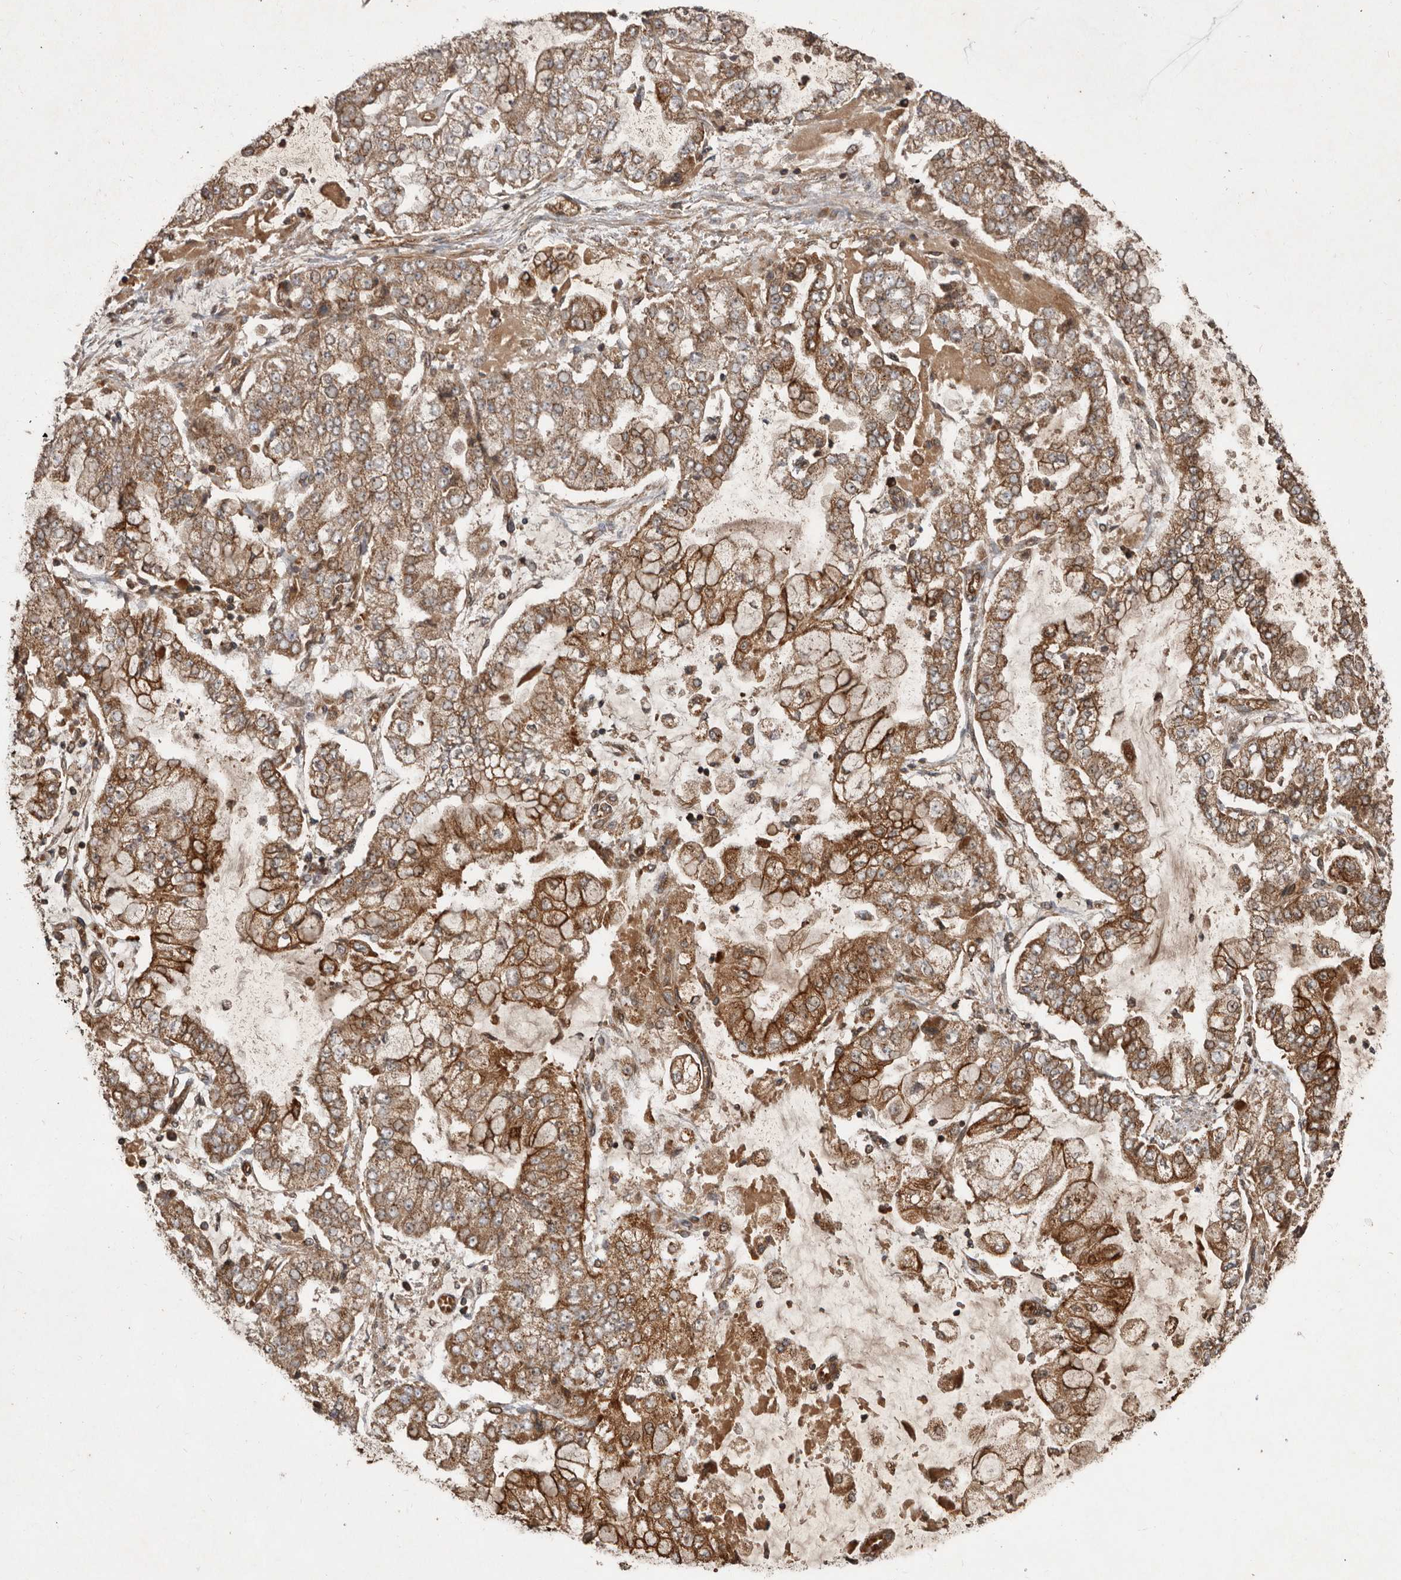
{"staining": {"intensity": "moderate", "quantity": ">75%", "location": "cytoplasmic/membranous"}, "tissue": "stomach cancer", "cell_type": "Tumor cells", "image_type": "cancer", "snomed": [{"axis": "morphology", "description": "Adenocarcinoma, NOS"}, {"axis": "topography", "description": "Stomach"}], "caption": "An IHC histopathology image of tumor tissue is shown. Protein staining in brown shows moderate cytoplasmic/membranous positivity in adenocarcinoma (stomach) within tumor cells.", "gene": "STK36", "patient": {"sex": "male", "age": 76}}